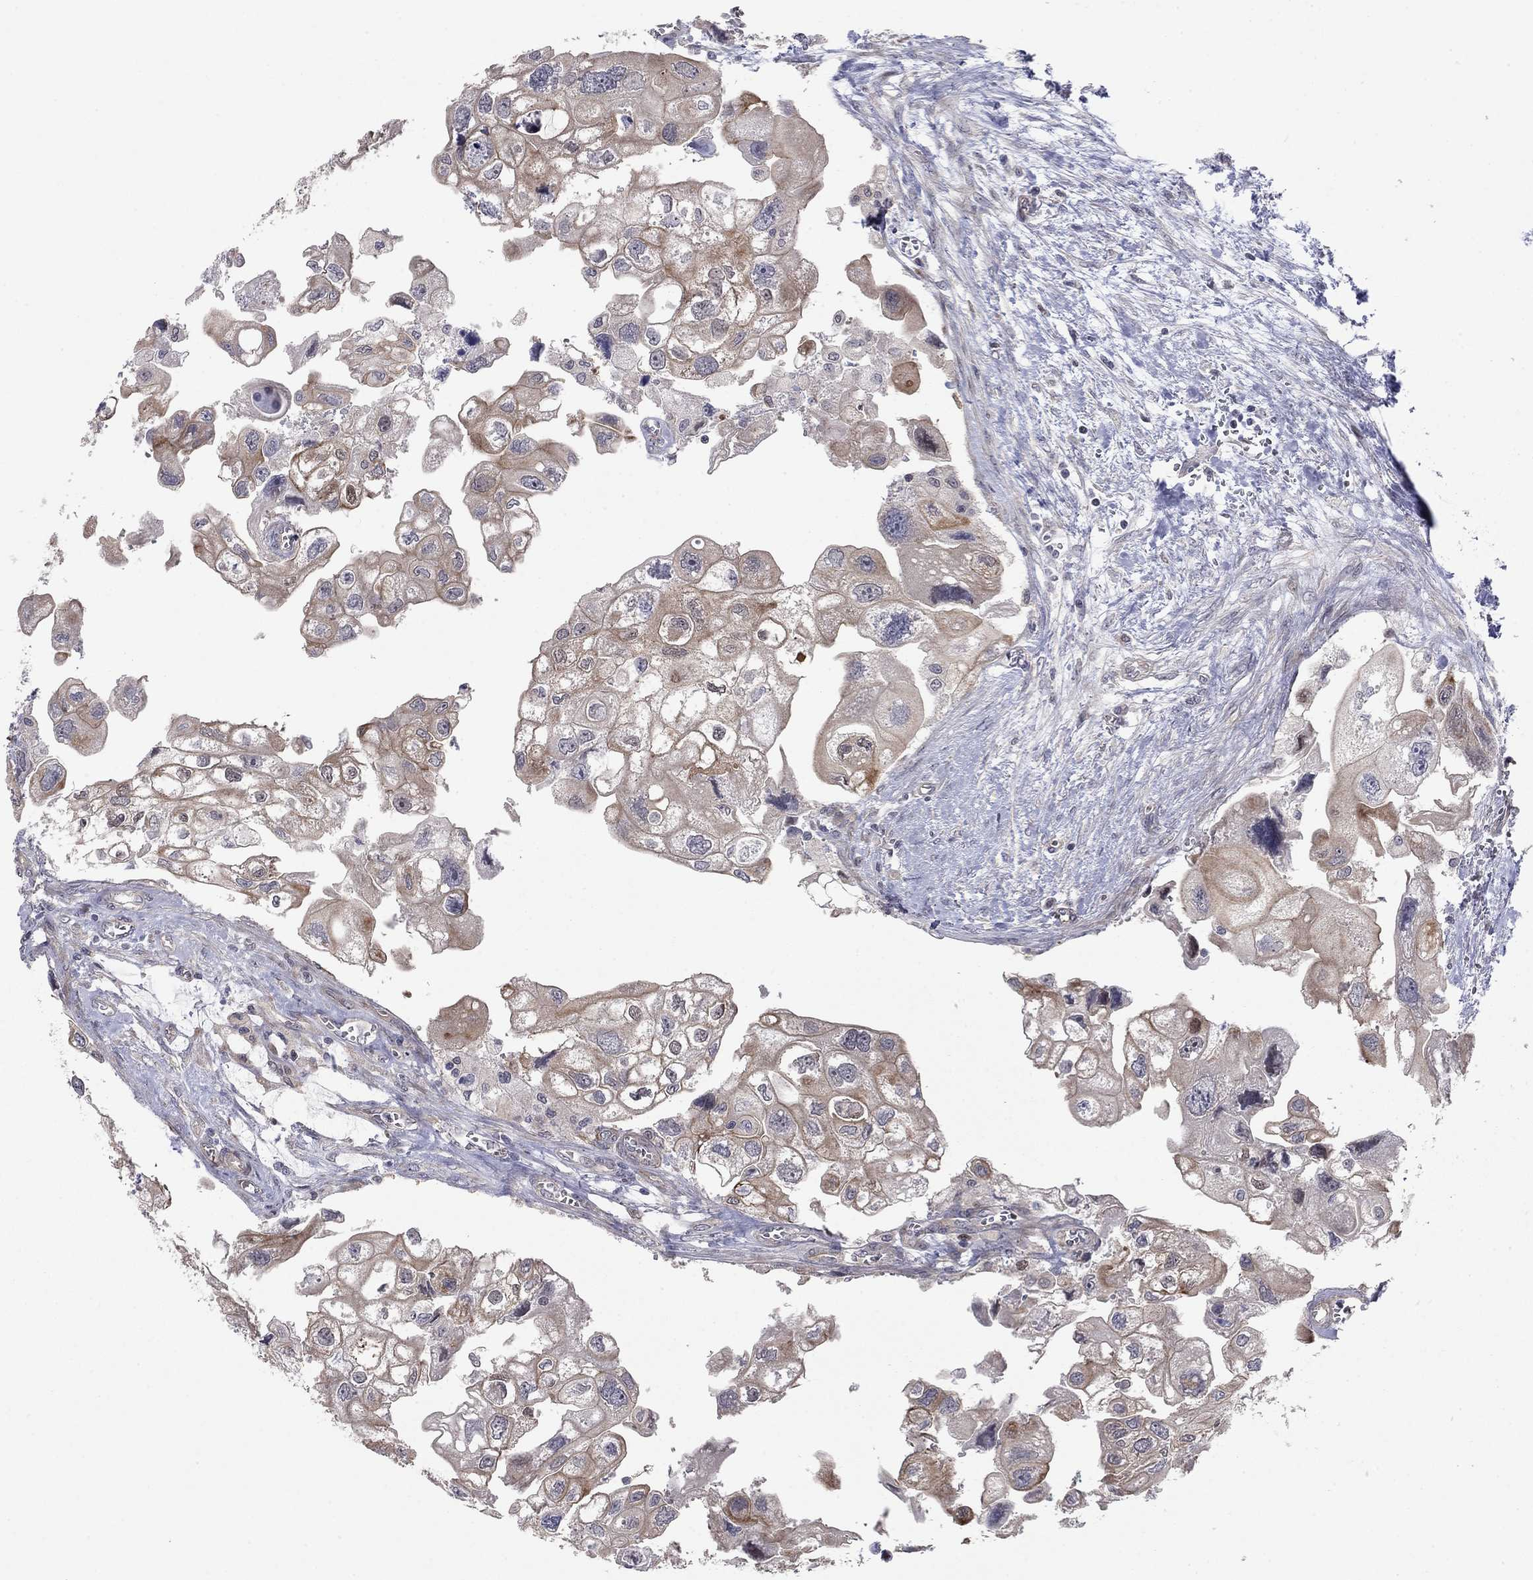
{"staining": {"intensity": "weak", "quantity": ">75%", "location": "cytoplasmic/membranous"}, "tissue": "urothelial cancer", "cell_type": "Tumor cells", "image_type": "cancer", "snomed": [{"axis": "morphology", "description": "Urothelial carcinoma, High grade"}, {"axis": "topography", "description": "Urinary bladder"}], "caption": "A histopathology image of human urothelial cancer stained for a protein exhibits weak cytoplasmic/membranous brown staining in tumor cells. (DAB = brown stain, brightfield microscopy at high magnification).", "gene": "BCL11A", "patient": {"sex": "male", "age": 59}}